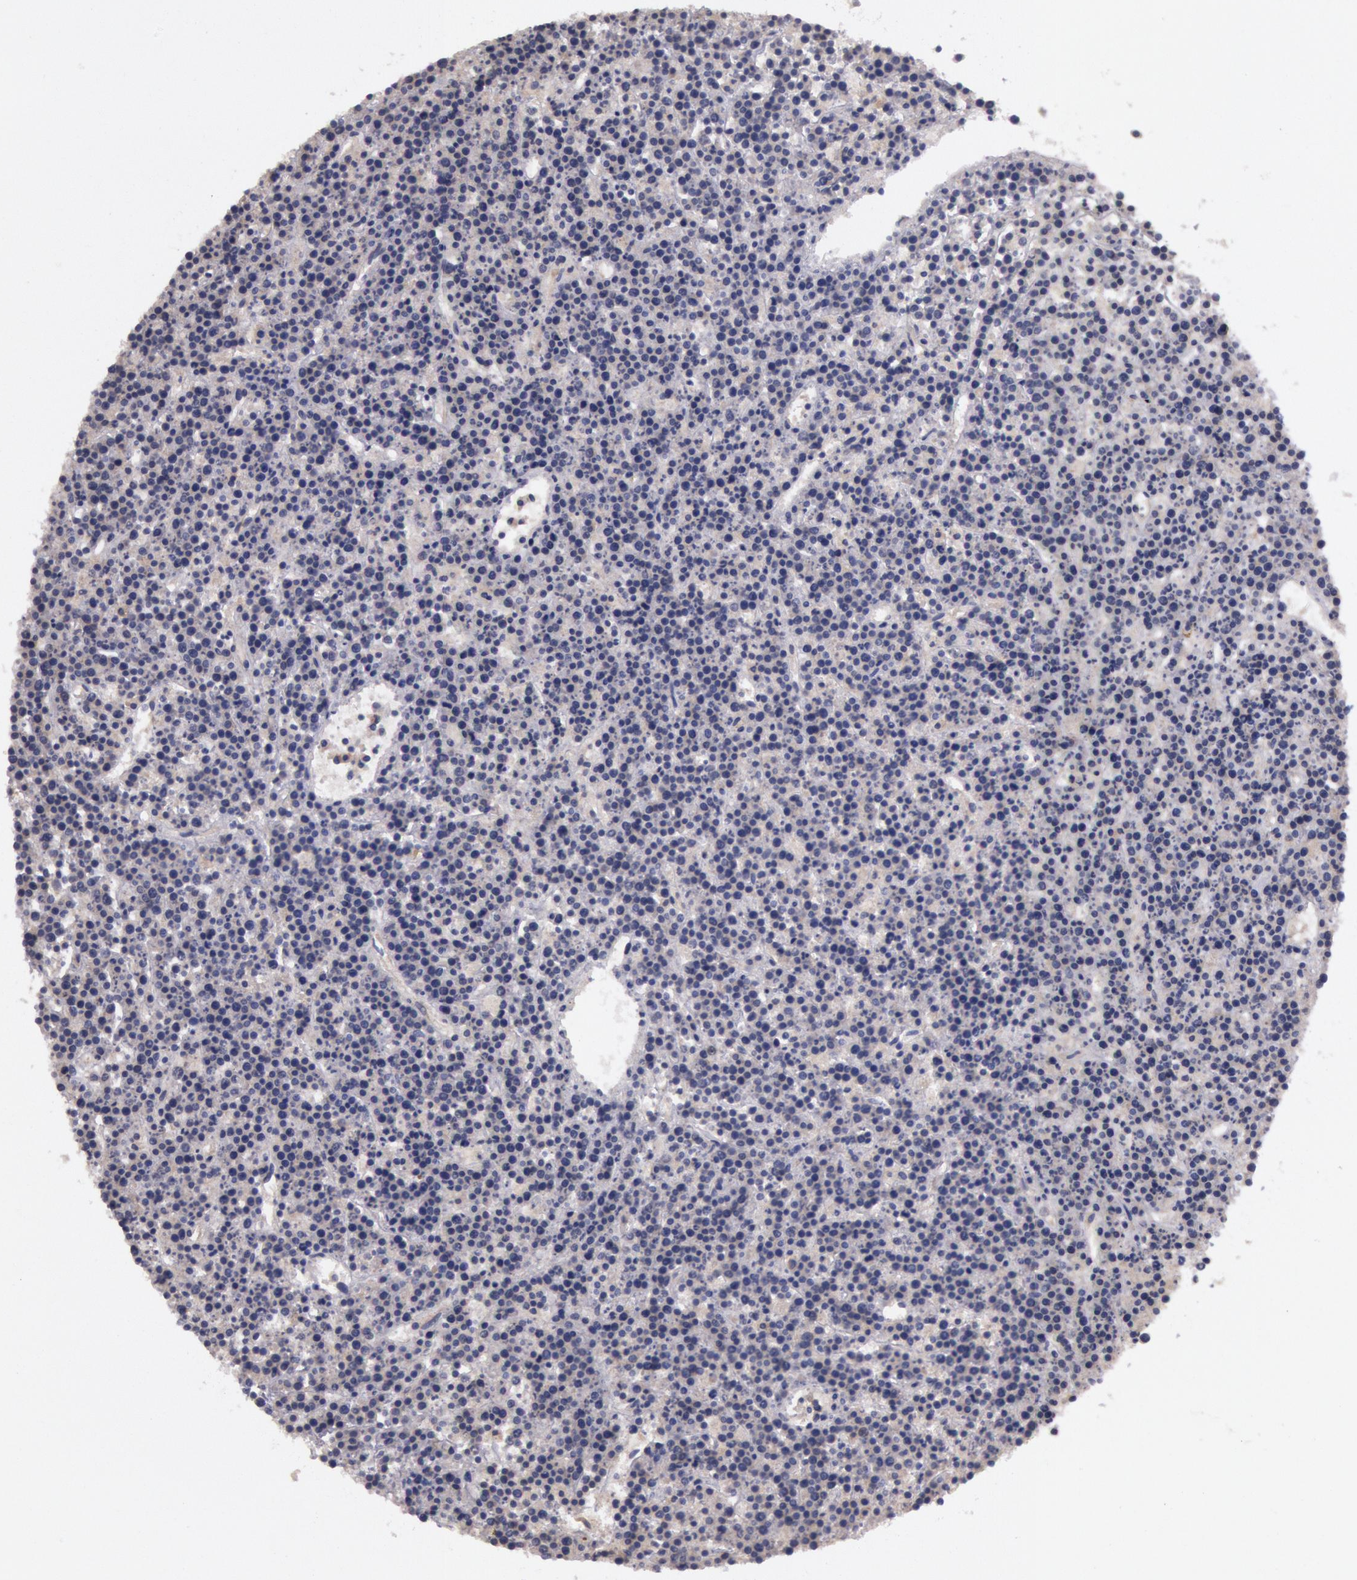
{"staining": {"intensity": "negative", "quantity": "none", "location": "none"}, "tissue": "lymphoma", "cell_type": "Tumor cells", "image_type": "cancer", "snomed": [{"axis": "morphology", "description": "Malignant lymphoma, non-Hodgkin's type, High grade"}, {"axis": "topography", "description": "Ovary"}], "caption": "Lymphoma stained for a protein using IHC demonstrates no expression tumor cells.", "gene": "AMOTL1", "patient": {"sex": "female", "age": 56}}